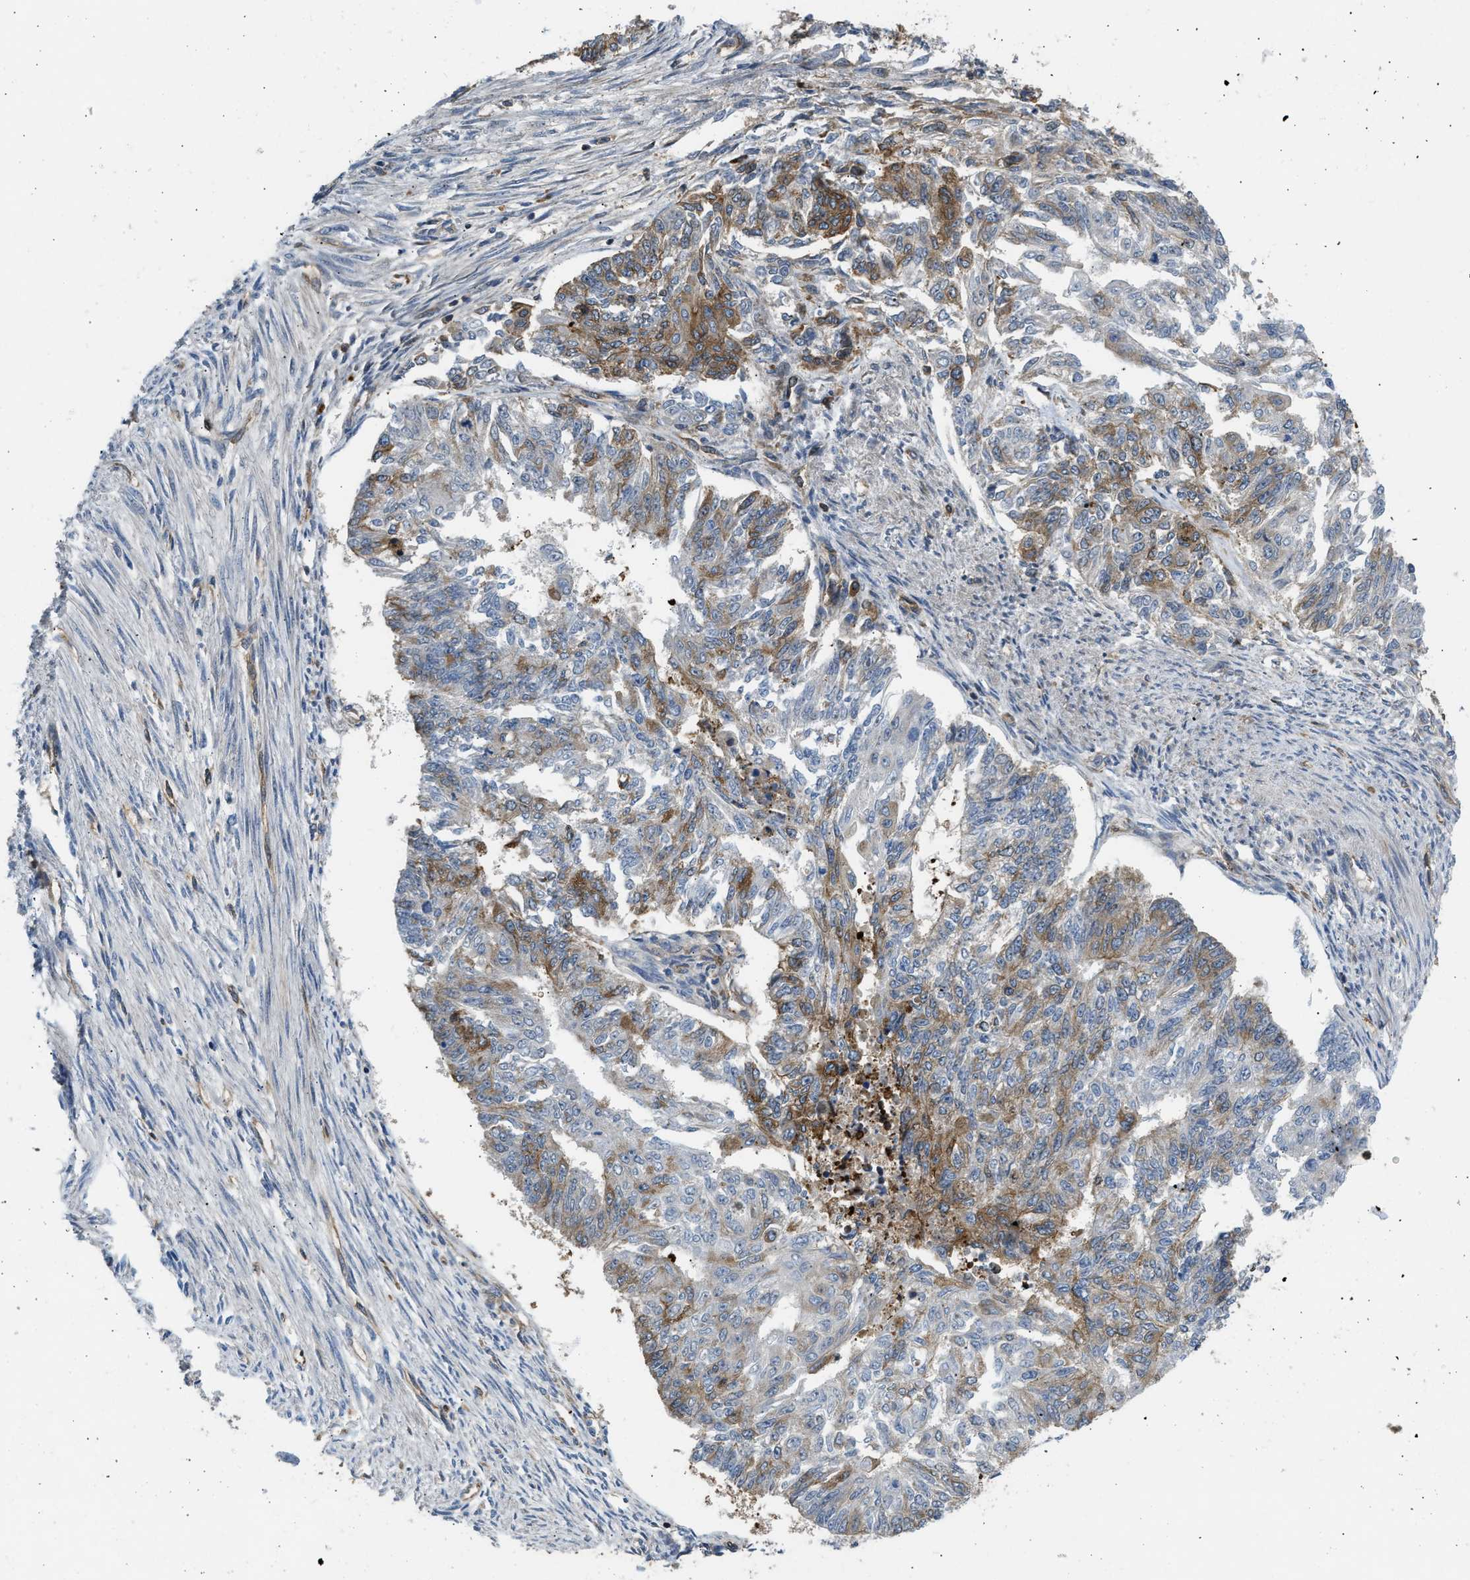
{"staining": {"intensity": "moderate", "quantity": "25%-75%", "location": "cytoplasmic/membranous"}, "tissue": "endometrial cancer", "cell_type": "Tumor cells", "image_type": "cancer", "snomed": [{"axis": "morphology", "description": "Adenocarcinoma, NOS"}, {"axis": "topography", "description": "Endometrium"}], "caption": "Protein staining displays moderate cytoplasmic/membranous staining in about 25%-75% of tumor cells in endometrial adenocarcinoma.", "gene": "RASGRF2", "patient": {"sex": "female", "age": 32}}